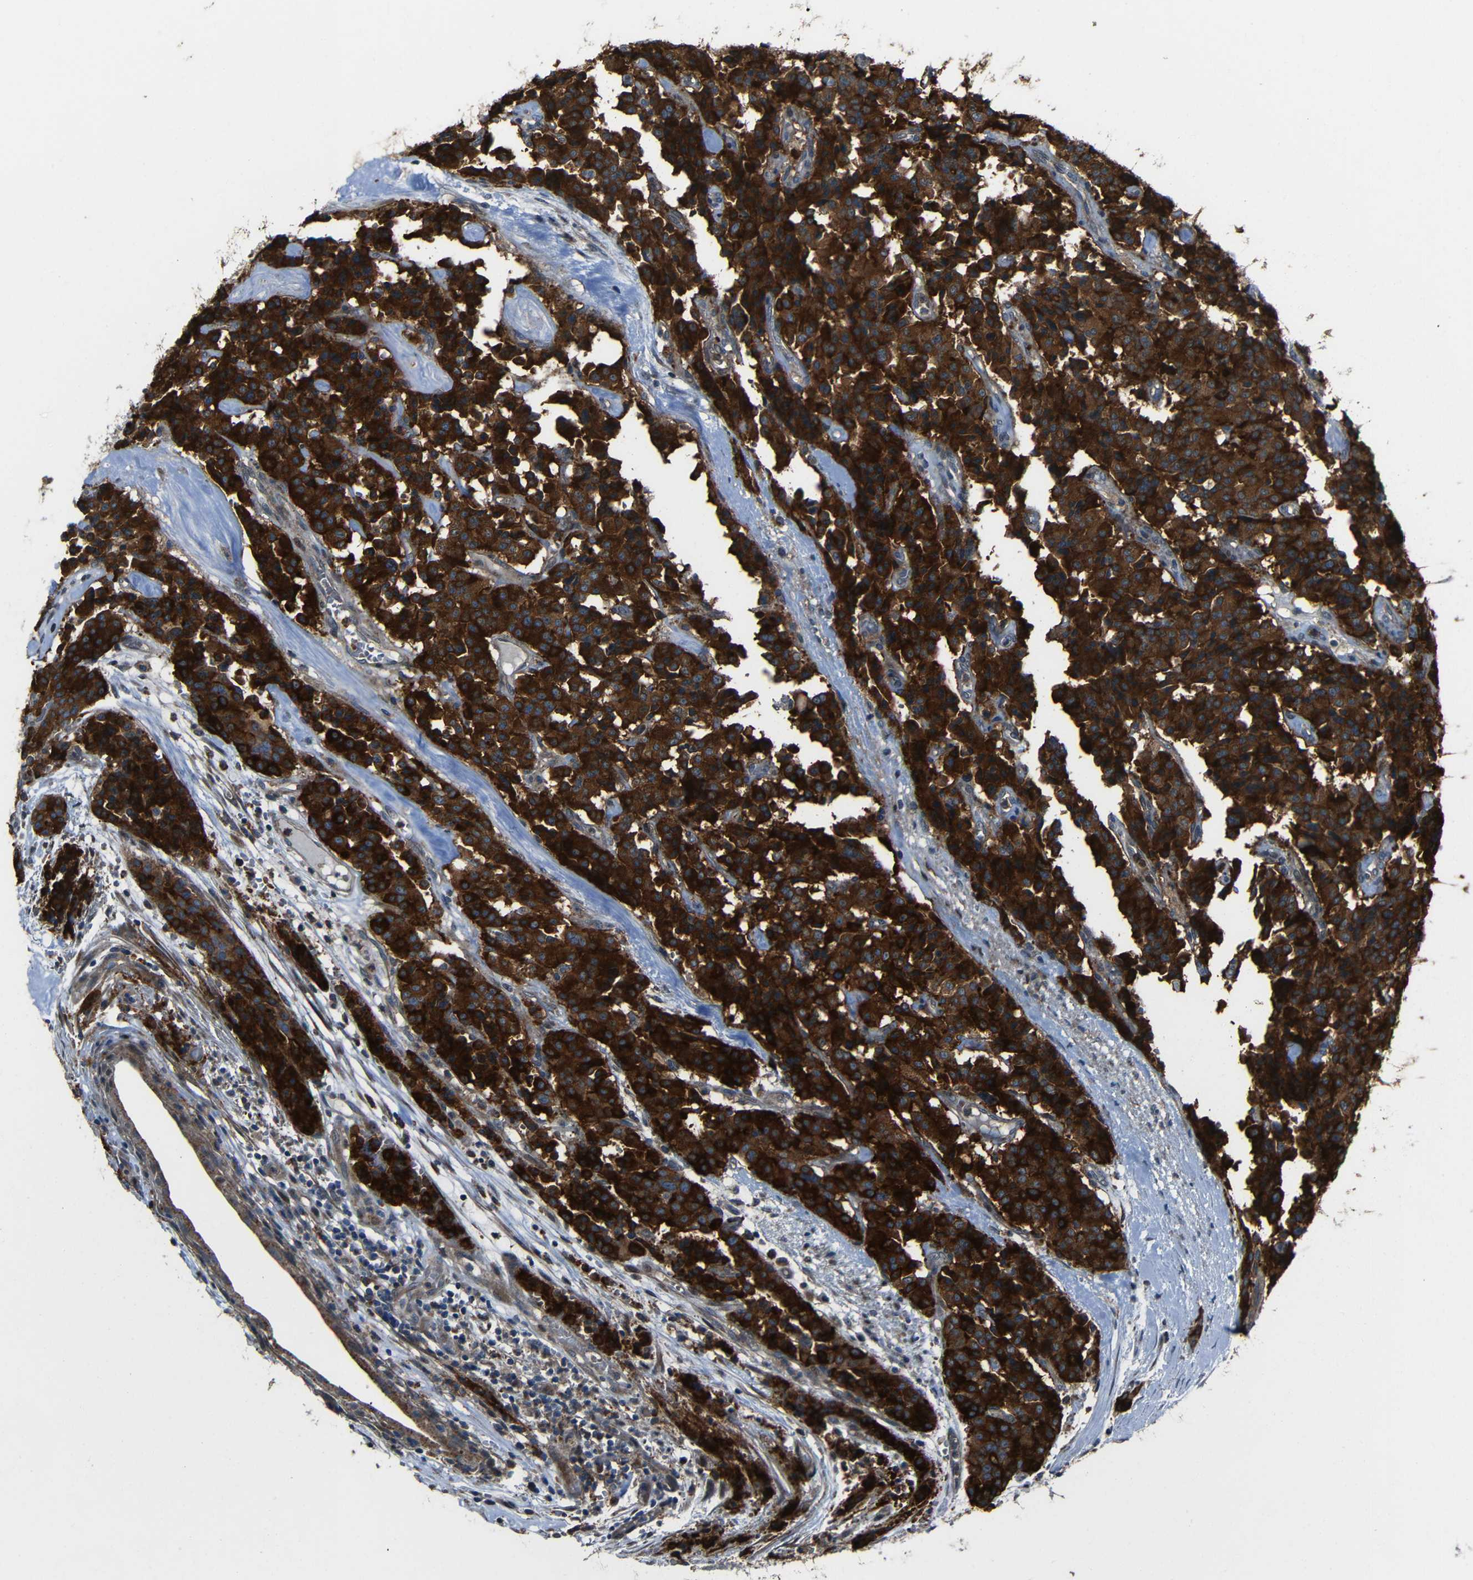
{"staining": {"intensity": "strong", "quantity": ">75%", "location": "cytoplasmic/membranous"}, "tissue": "carcinoid", "cell_type": "Tumor cells", "image_type": "cancer", "snomed": [{"axis": "morphology", "description": "Carcinoid, malignant, NOS"}, {"axis": "topography", "description": "Lung"}], "caption": "Immunohistochemistry (IHC) of human carcinoid demonstrates high levels of strong cytoplasmic/membranous expression in approximately >75% of tumor cells.", "gene": "DNAJC5", "patient": {"sex": "male", "age": 30}}